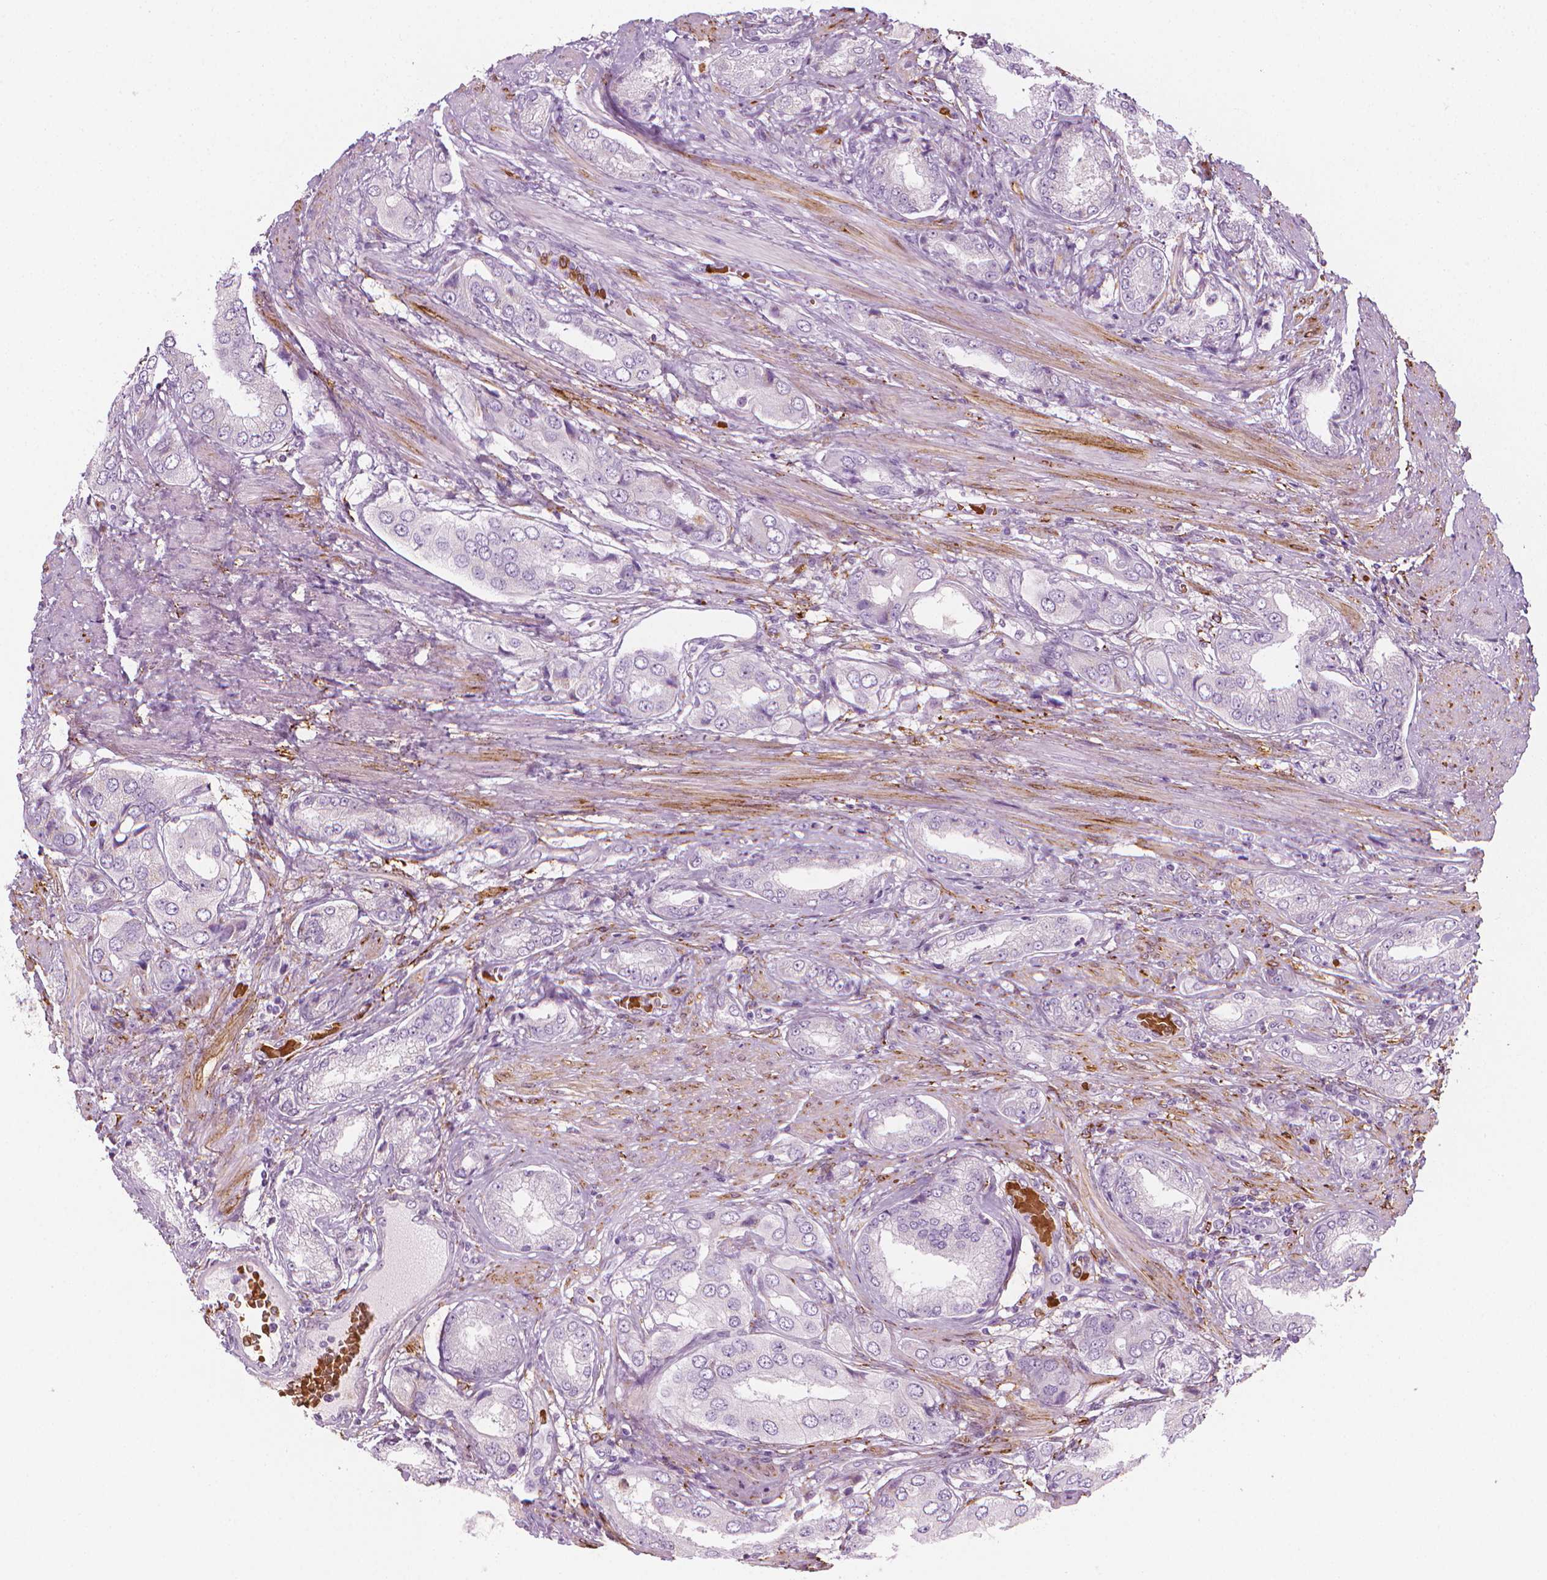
{"staining": {"intensity": "negative", "quantity": "none", "location": "none"}, "tissue": "prostate cancer", "cell_type": "Tumor cells", "image_type": "cancer", "snomed": [{"axis": "morphology", "description": "Adenocarcinoma, NOS"}, {"axis": "topography", "description": "Prostate"}], "caption": "High power microscopy image of an immunohistochemistry (IHC) photomicrograph of prostate cancer, revealing no significant staining in tumor cells.", "gene": "CES1", "patient": {"sex": "male", "age": 63}}